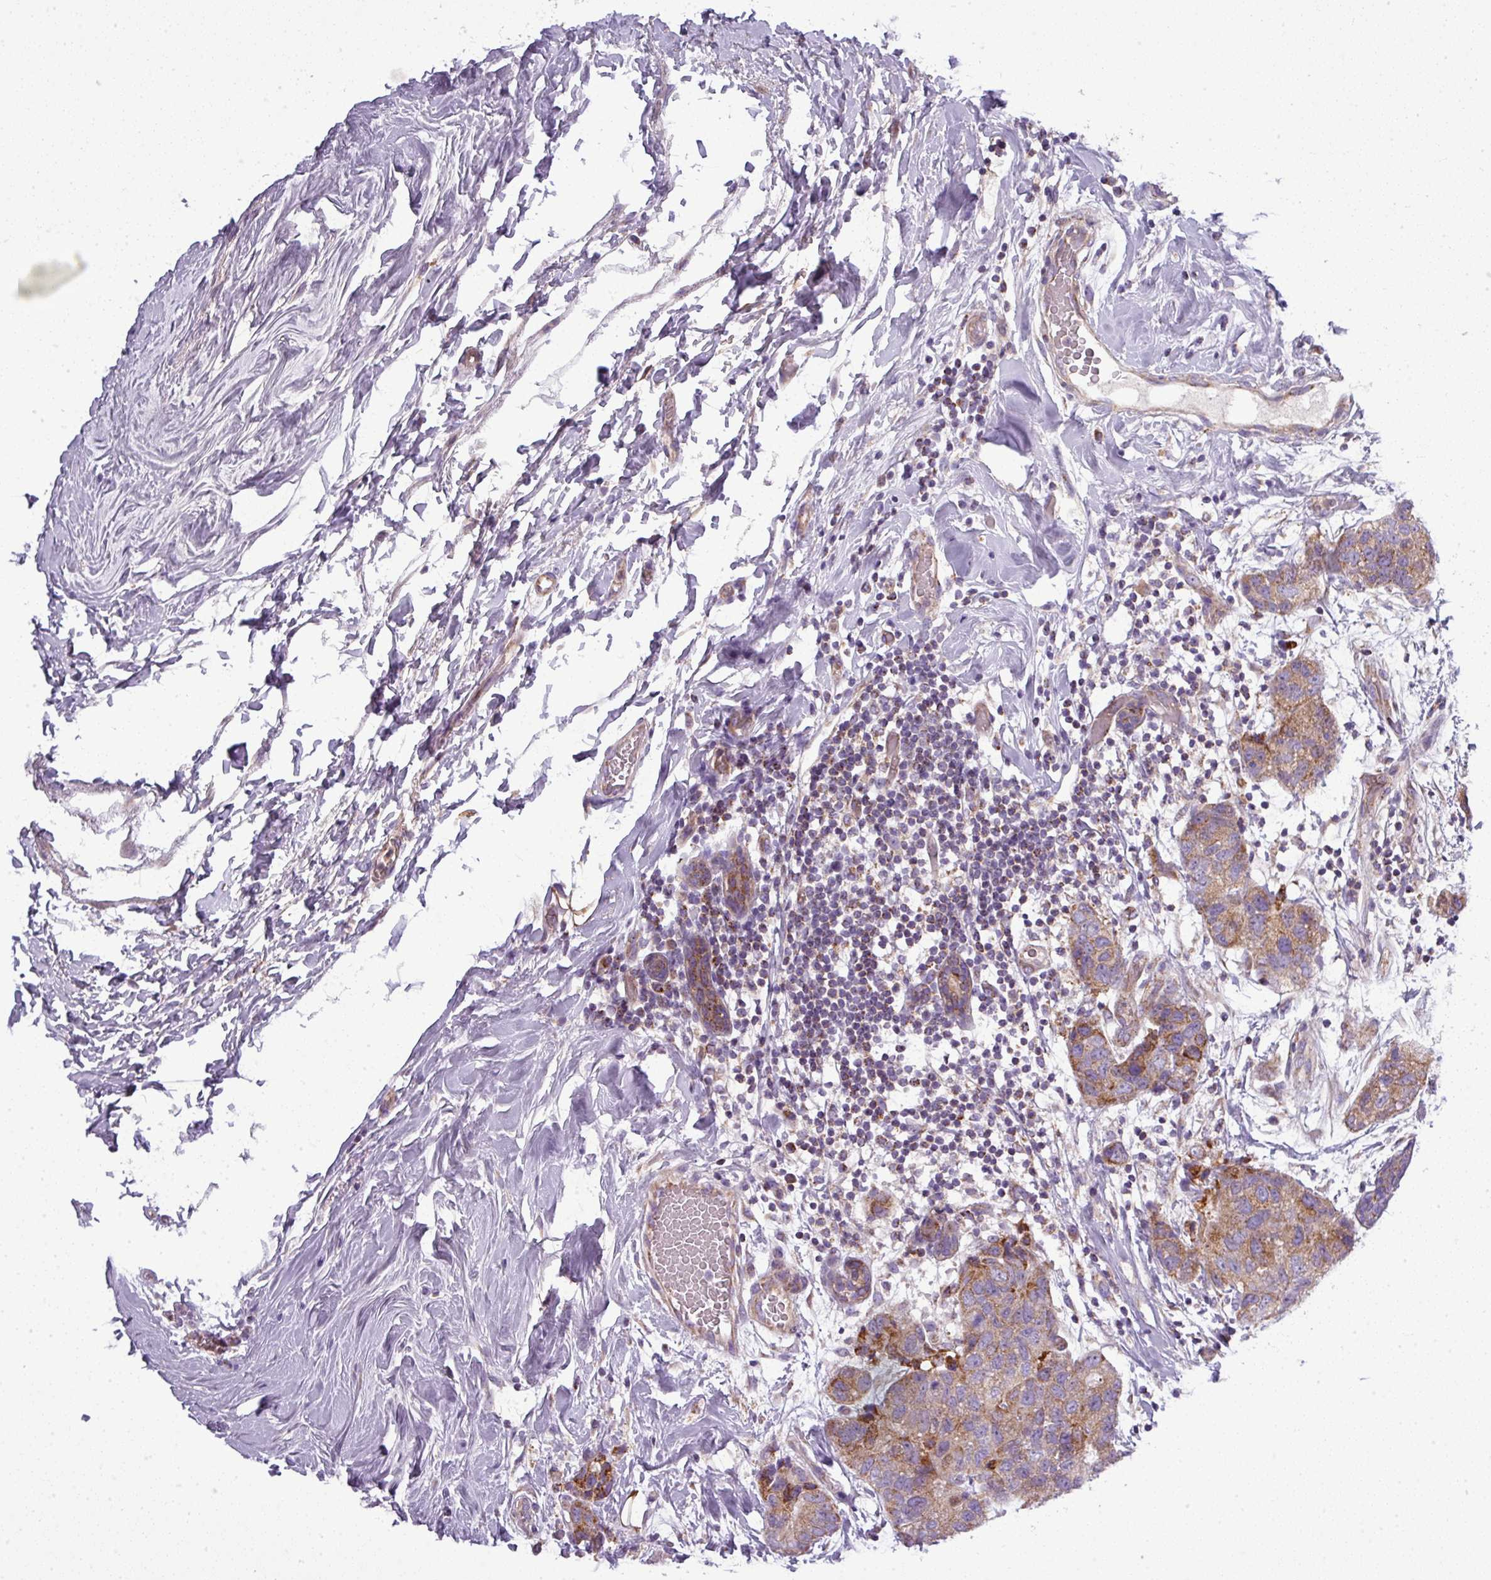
{"staining": {"intensity": "moderate", "quantity": "25%-75%", "location": "cytoplasmic/membranous"}, "tissue": "breast cancer", "cell_type": "Tumor cells", "image_type": "cancer", "snomed": [{"axis": "morphology", "description": "Duct carcinoma"}, {"axis": "topography", "description": "Breast"}], "caption": "Immunohistochemical staining of breast intraductal carcinoma exhibits medium levels of moderate cytoplasmic/membranous staining in approximately 25%-75% of tumor cells.", "gene": "PNMA6A", "patient": {"sex": "female", "age": 62}}